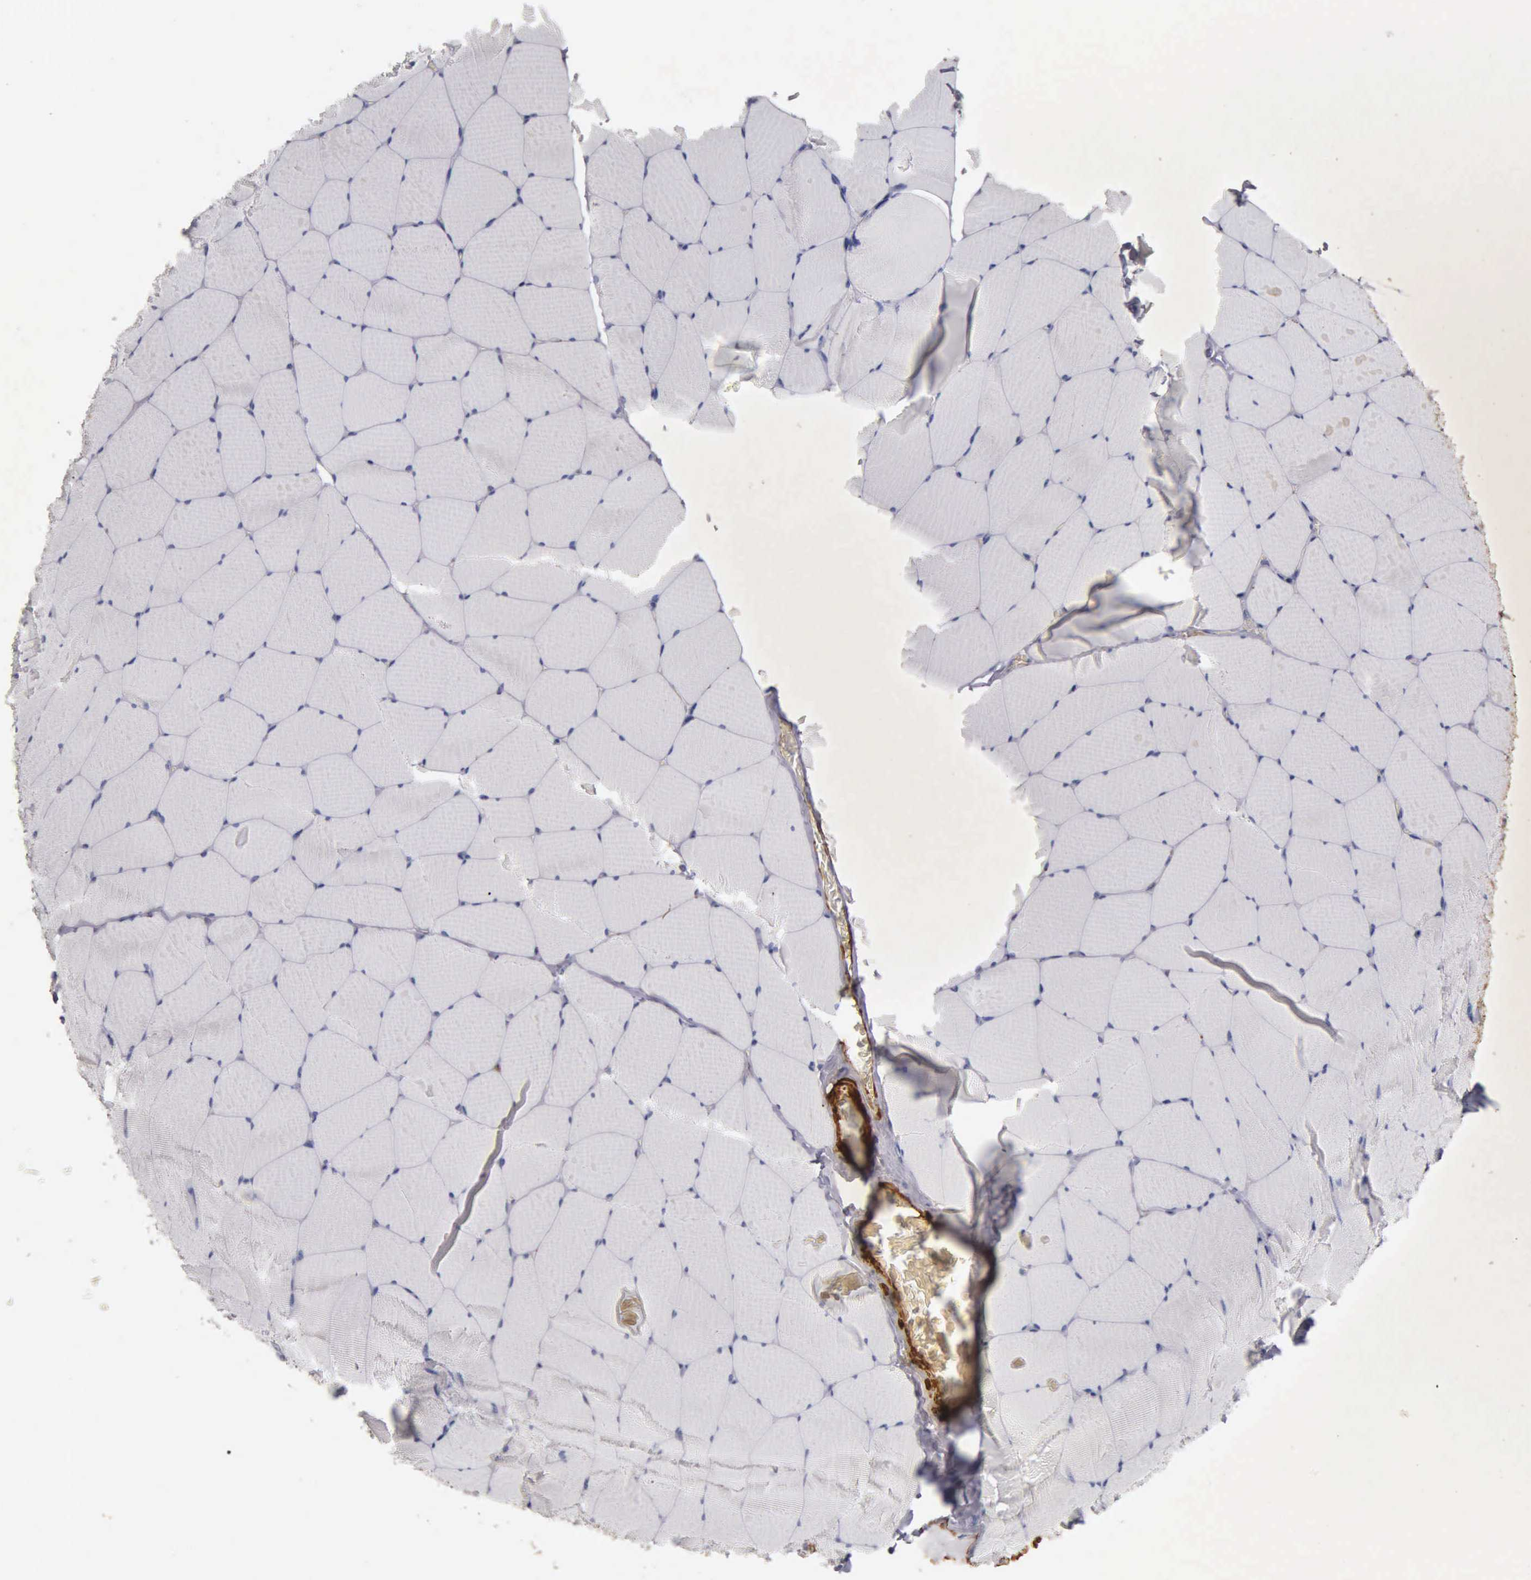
{"staining": {"intensity": "negative", "quantity": "none", "location": "none"}, "tissue": "skeletal muscle", "cell_type": "Myocytes", "image_type": "normal", "snomed": [{"axis": "morphology", "description": "Normal tissue, NOS"}, {"axis": "topography", "description": "Skeletal muscle"}, {"axis": "topography", "description": "Salivary gland"}], "caption": "Histopathology image shows no protein expression in myocytes of benign skeletal muscle.", "gene": "CNN1", "patient": {"sex": "male", "age": 62}}